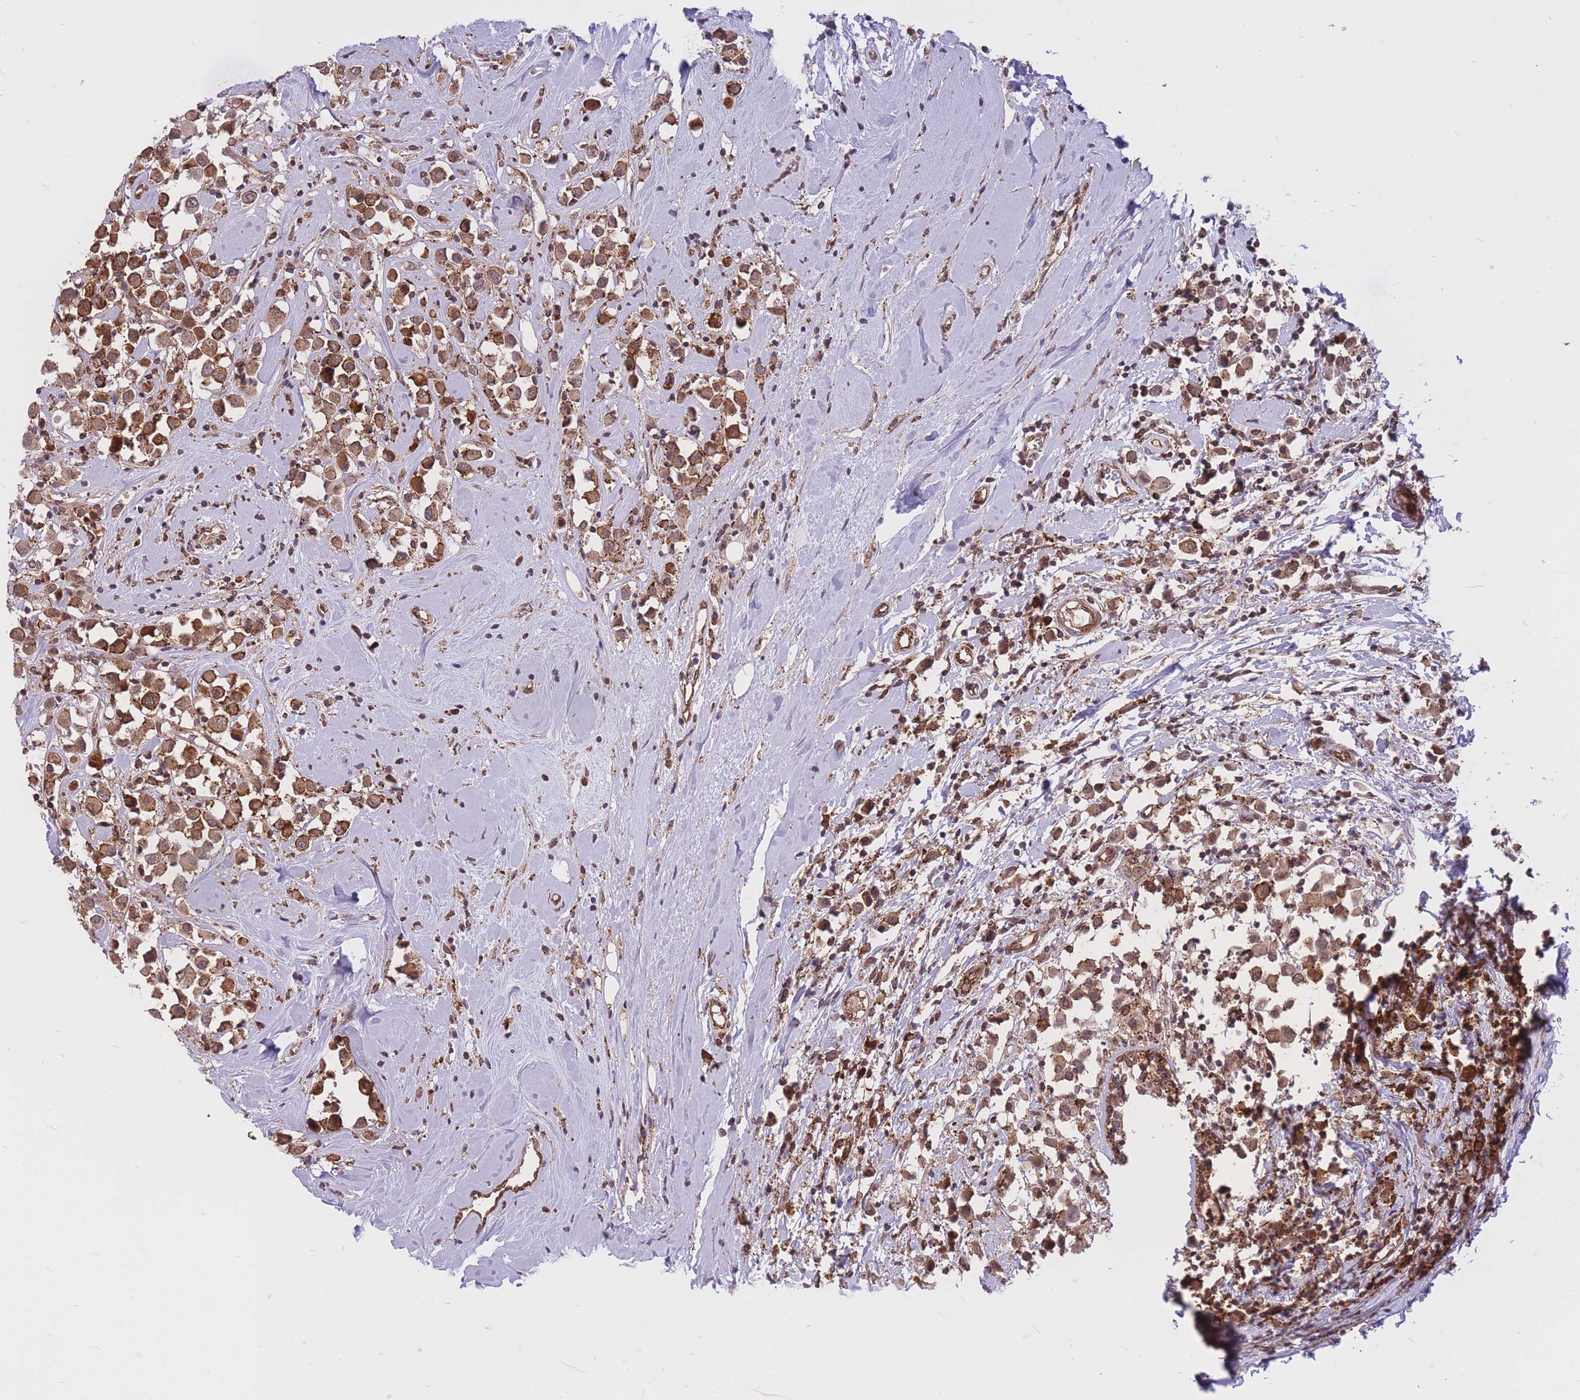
{"staining": {"intensity": "moderate", "quantity": ">75%", "location": "cytoplasmic/membranous"}, "tissue": "breast cancer", "cell_type": "Tumor cells", "image_type": "cancer", "snomed": [{"axis": "morphology", "description": "Duct carcinoma"}, {"axis": "topography", "description": "Breast"}], "caption": "An IHC photomicrograph of tumor tissue is shown. Protein staining in brown shows moderate cytoplasmic/membranous positivity in breast invasive ductal carcinoma within tumor cells. The staining was performed using DAB to visualize the protein expression in brown, while the nuclei were stained in blue with hematoxylin (Magnification: 20x).", "gene": "TCF20", "patient": {"sex": "female", "age": 61}}